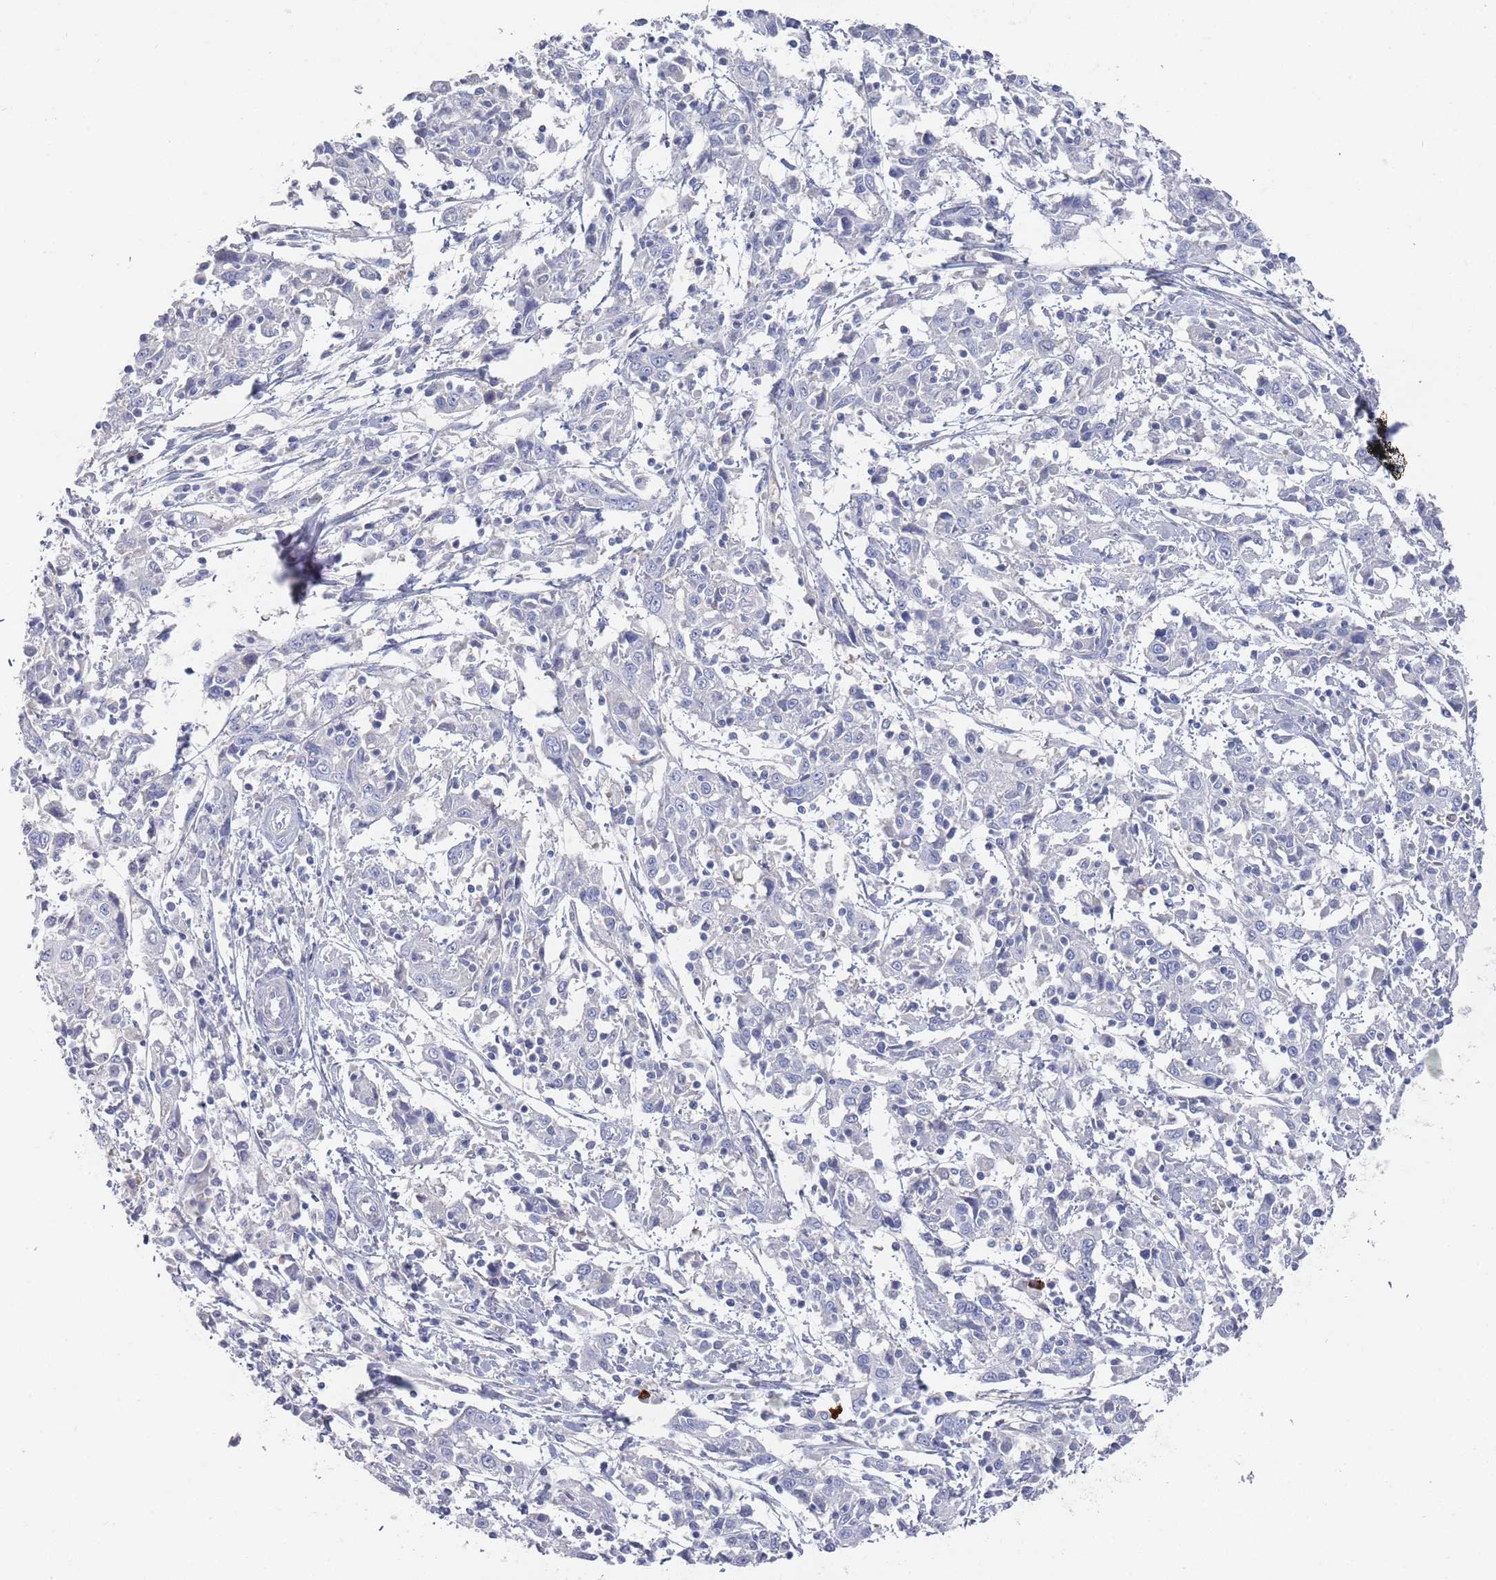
{"staining": {"intensity": "negative", "quantity": "none", "location": "none"}, "tissue": "cervical cancer", "cell_type": "Tumor cells", "image_type": "cancer", "snomed": [{"axis": "morphology", "description": "Squamous cell carcinoma, NOS"}, {"axis": "topography", "description": "Cervix"}], "caption": "This is a micrograph of immunohistochemistry (IHC) staining of squamous cell carcinoma (cervical), which shows no expression in tumor cells. (Brightfield microscopy of DAB (3,3'-diaminobenzidine) IHC at high magnification).", "gene": "TMCO3", "patient": {"sex": "female", "age": 46}}